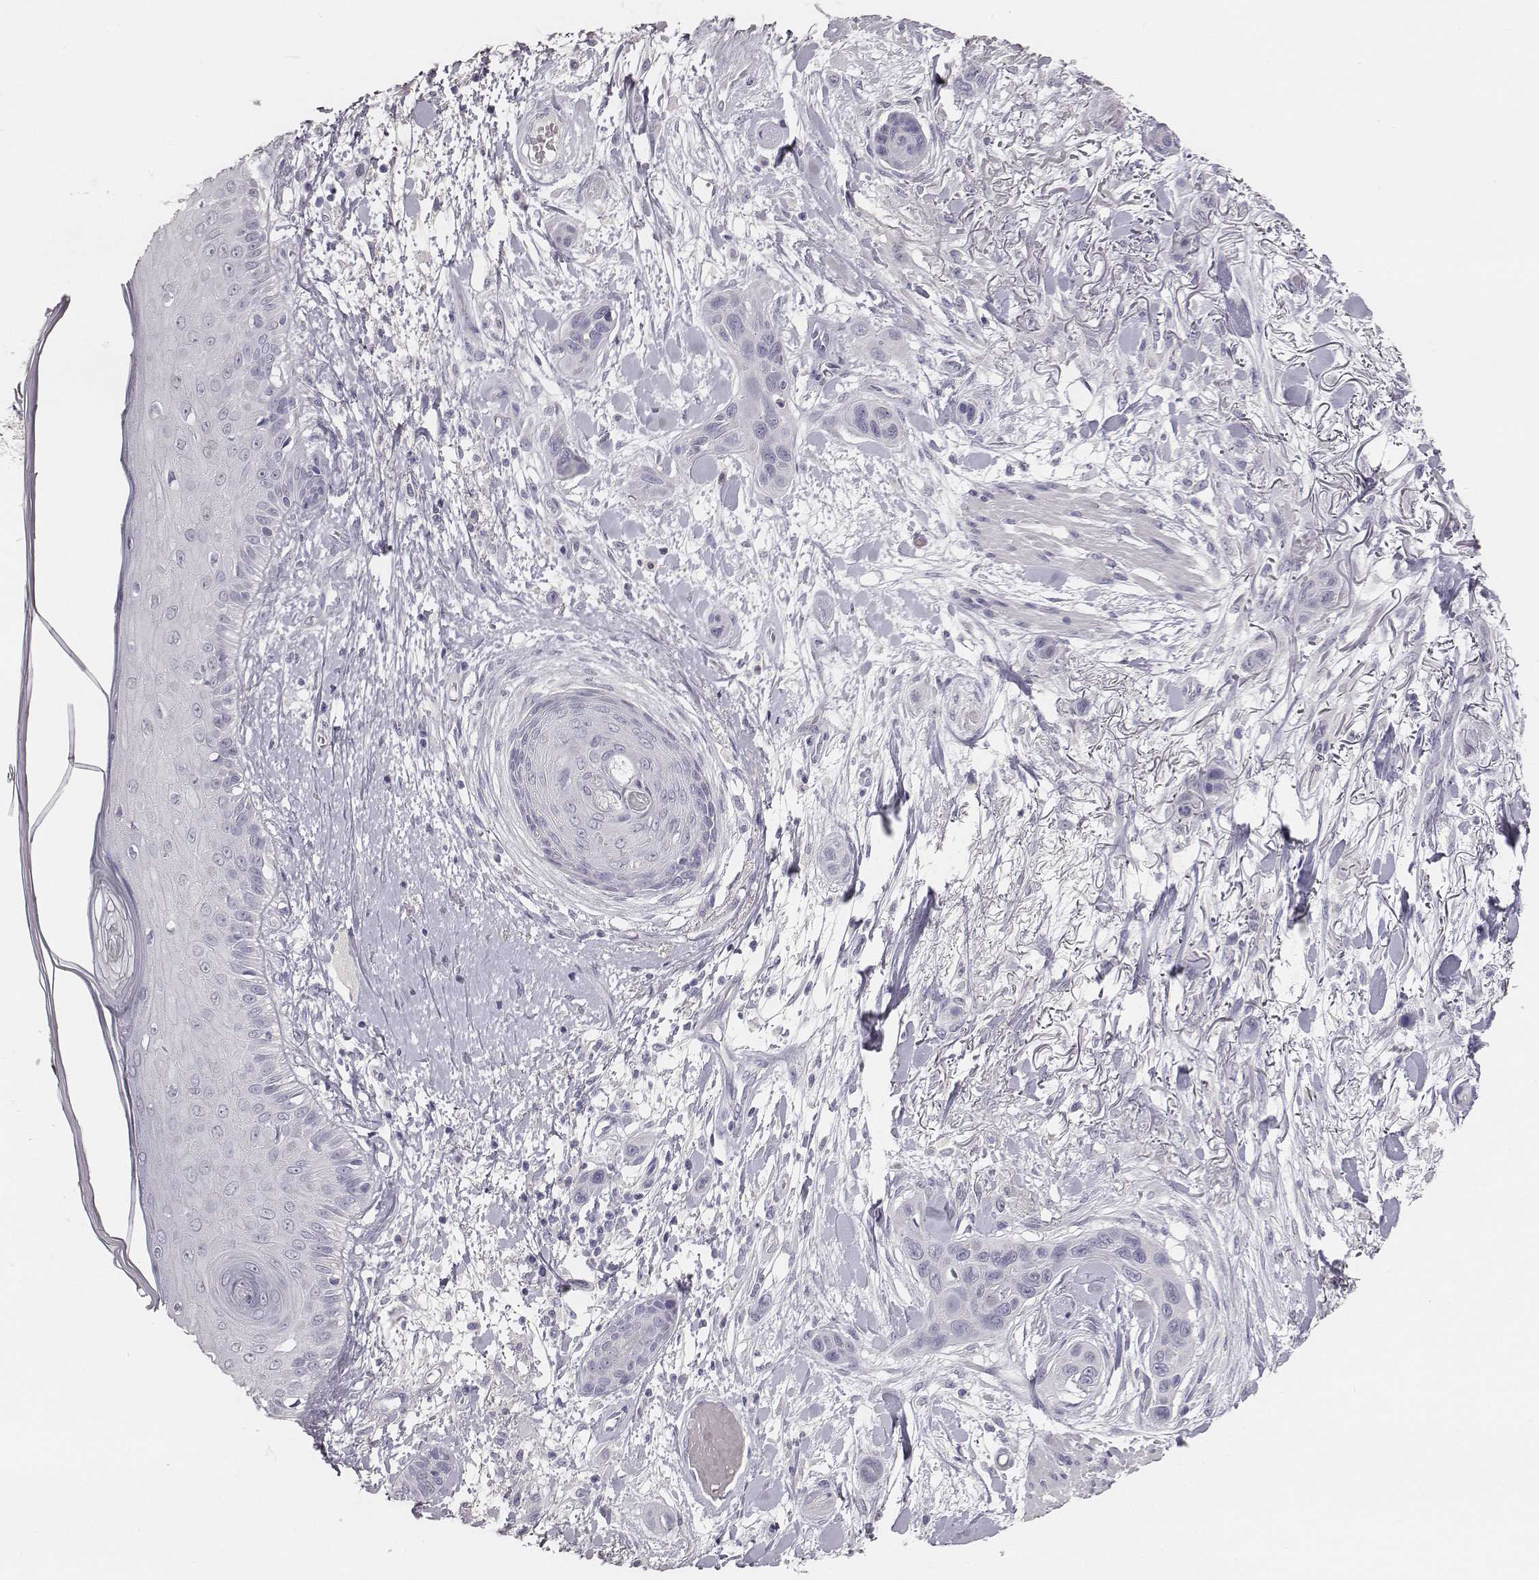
{"staining": {"intensity": "negative", "quantity": "none", "location": "none"}, "tissue": "skin cancer", "cell_type": "Tumor cells", "image_type": "cancer", "snomed": [{"axis": "morphology", "description": "Squamous cell carcinoma, NOS"}, {"axis": "topography", "description": "Skin"}], "caption": "Immunohistochemical staining of skin cancer (squamous cell carcinoma) exhibits no significant staining in tumor cells.", "gene": "MYH6", "patient": {"sex": "male", "age": 79}}